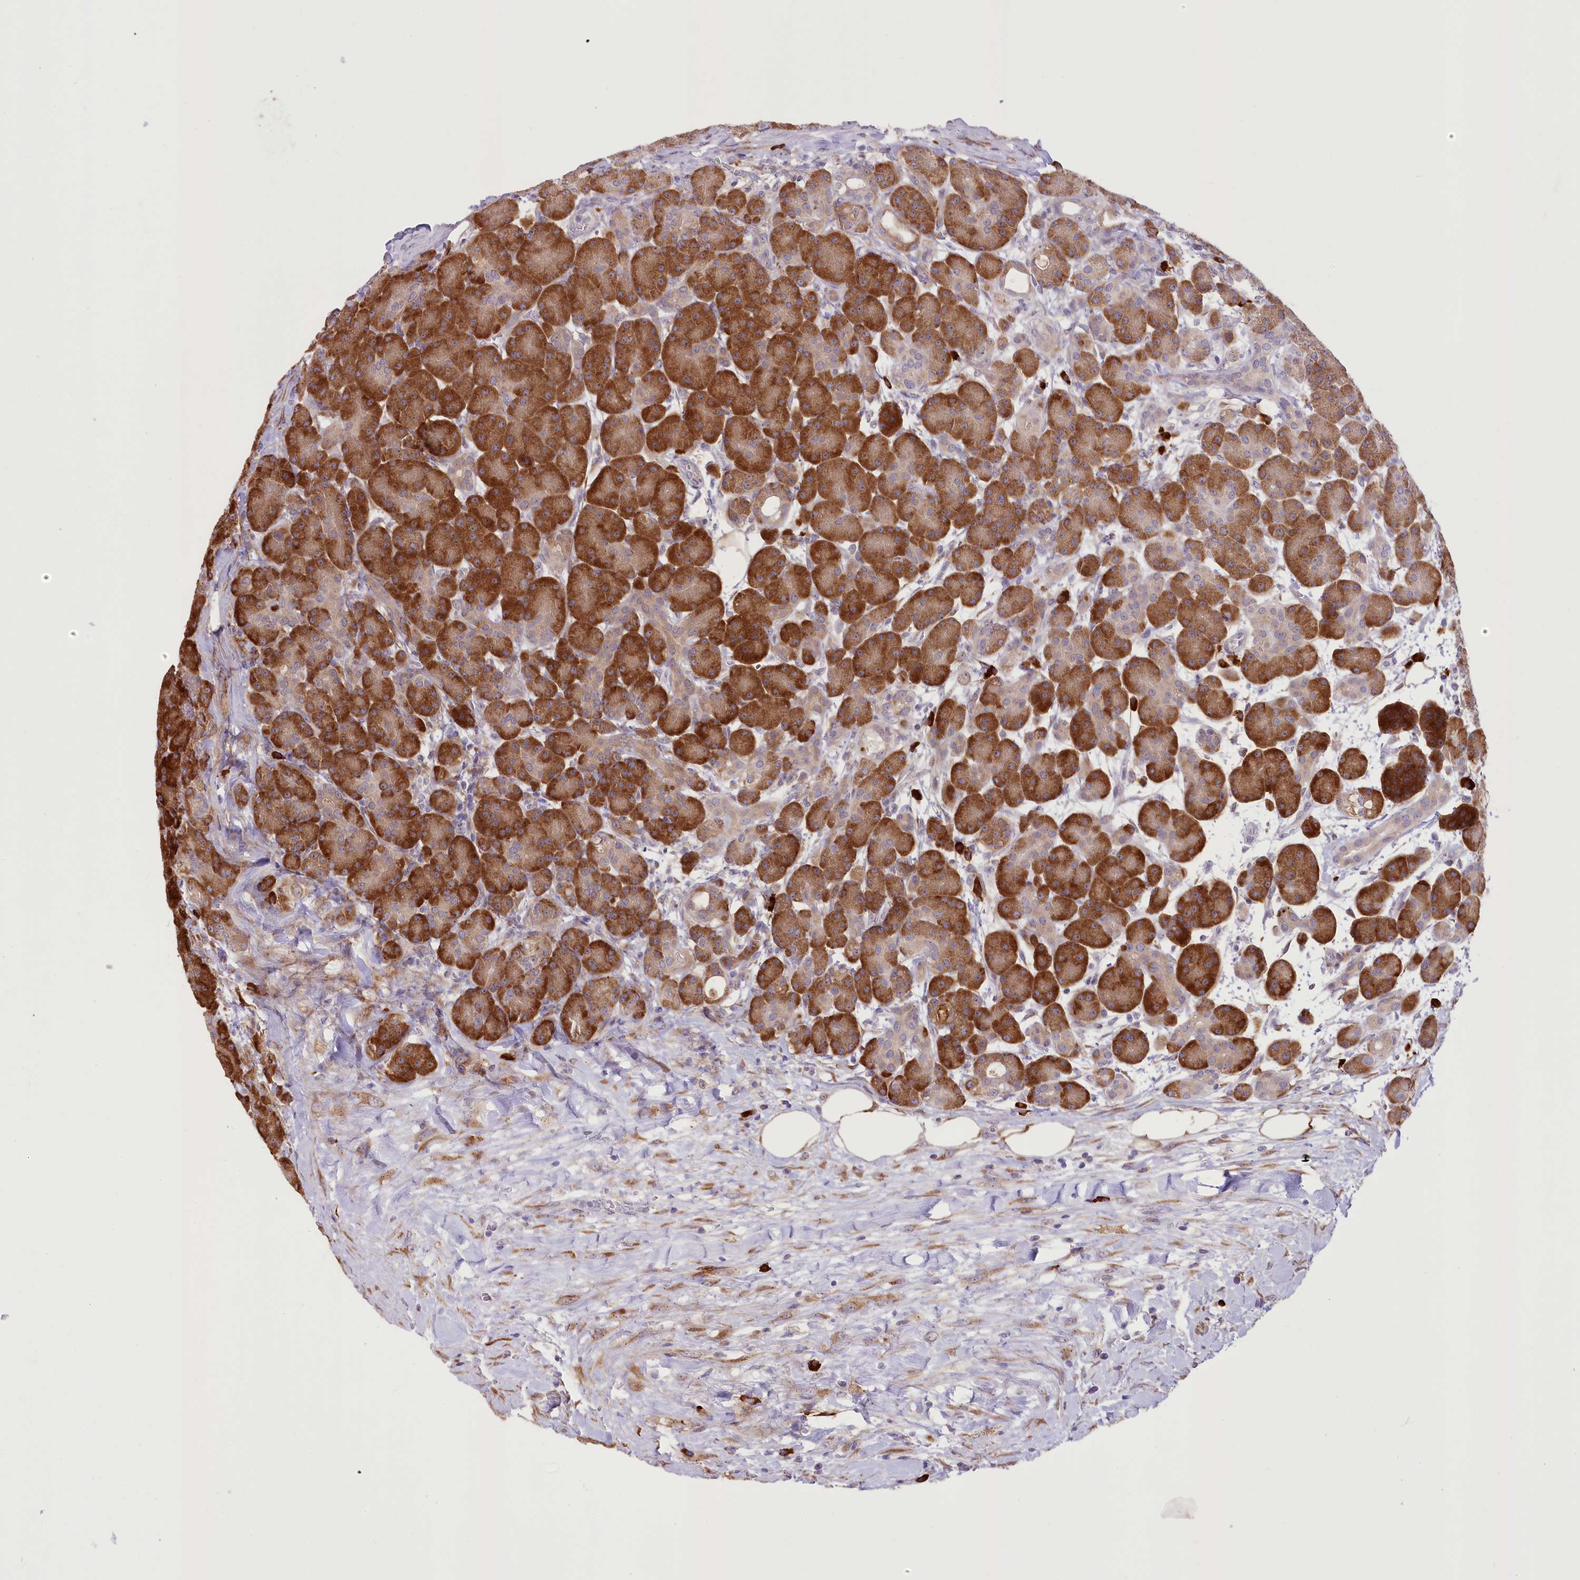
{"staining": {"intensity": "strong", "quantity": ">75%", "location": "cytoplasmic/membranous"}, "tissue": "pancreas", "cell_type": "Exocrine glandular cells", "image_type": "normal", "snomed": [{"axis": "morphology", "description": "Normal tissue, NOS"}, {"axis": "topography", "description": "Pancreas"}], "caption": "Strong cytoplasmic/membranous protein positivity is appreciated in about >75% of exocrine glandular cells in pancreas. Nuclei are stained in blue.", "gene": "NCKAP5", "patient": {"sex": "male", "age": 63}}